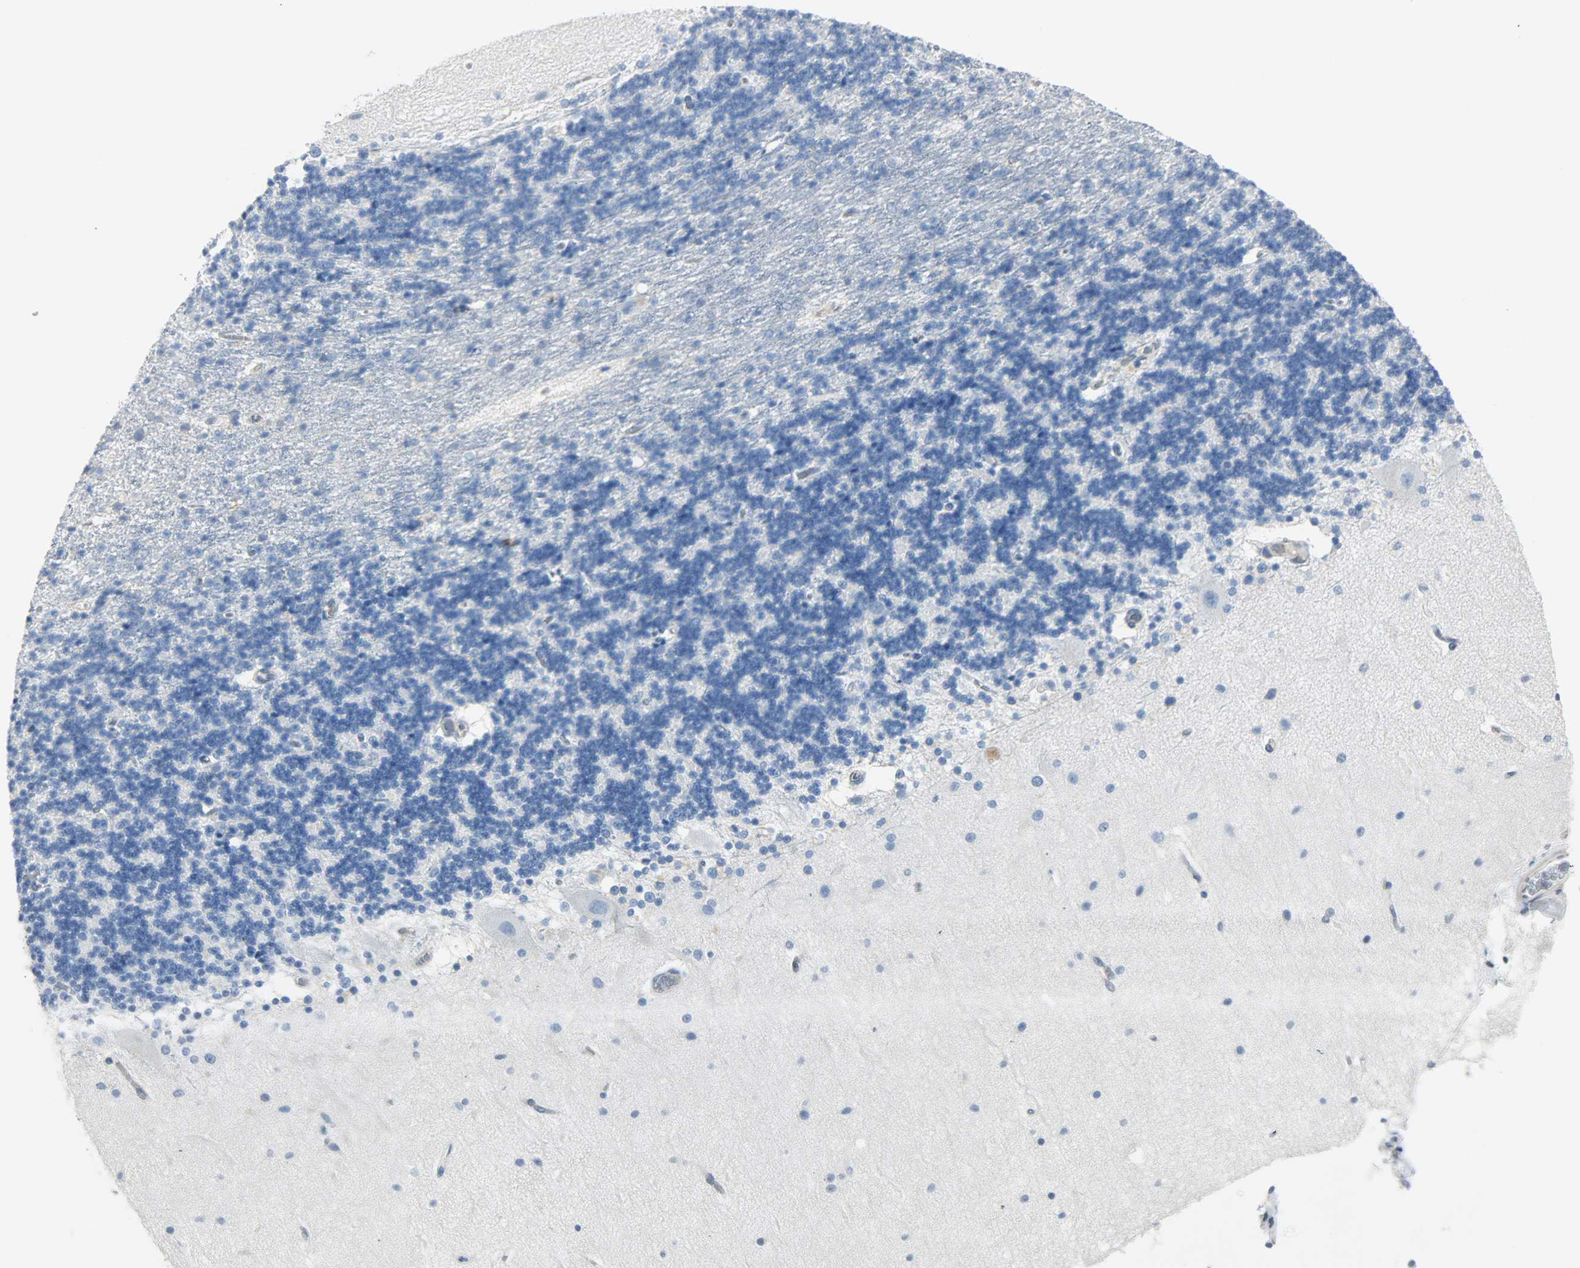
{"staining": {"intensity": "negative", "quantity": "none", "location": "none"}, "tissue": "cerebellum", "cell_type": "Cells in granular layer", "image_type": "normal", "snomed": [{"axis": "morphology", "description": "Normal tissue, NOS"}, {"axis": "topography", "description": "Cerebellum"}], "caption": "IHC of normal cerebellum demonstrates no staining in cells in granular layer. (DAB (3,3'-diaminobenzidine) immunohistochemistry, high magnification).", "gene": "PKD2", "patient": {"sex": "female", "age": 54}}